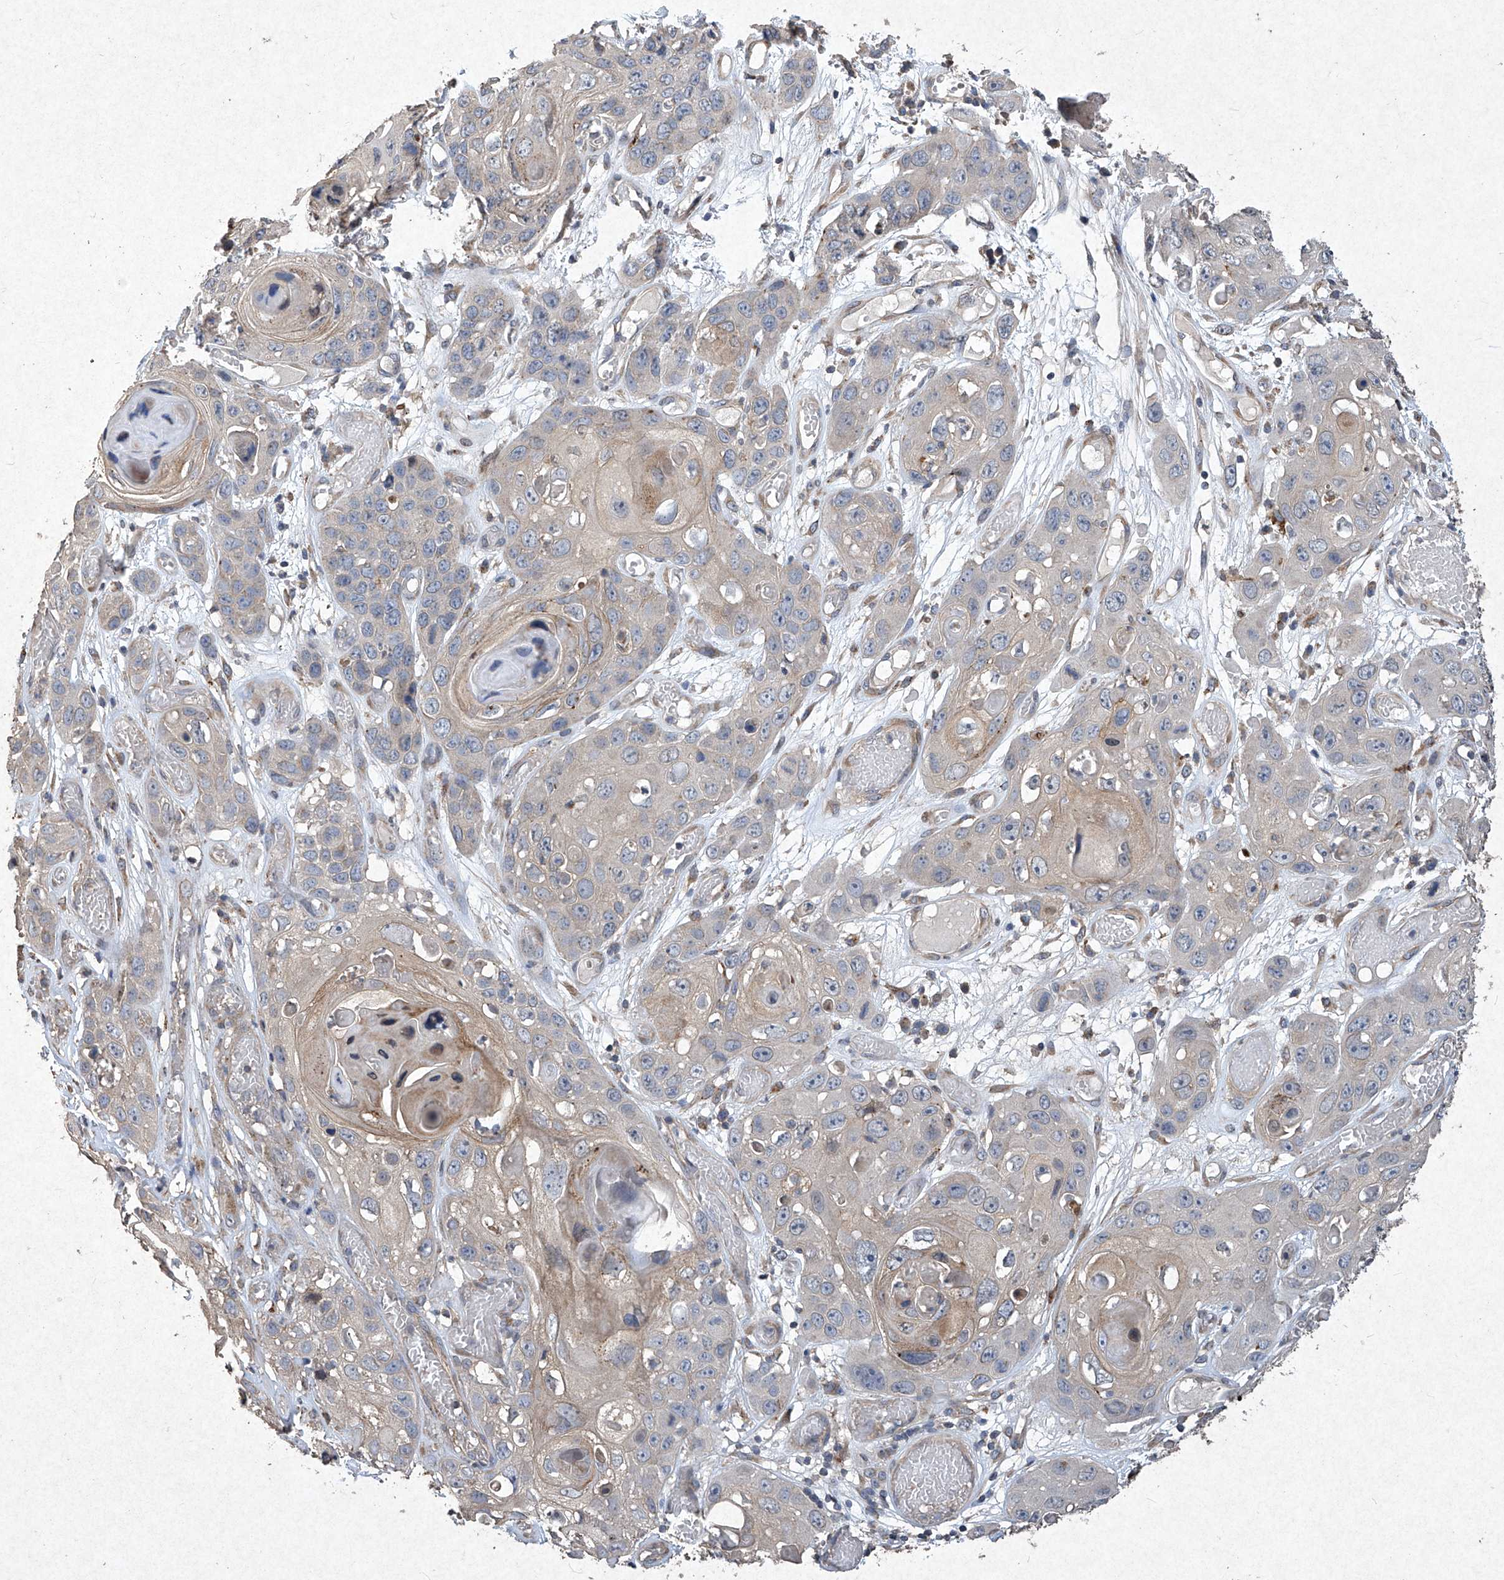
{"staining": {"intensity": "weak", "quantity": "<25%", "location": "cytoplasmic/membranous"}, "tissue": "skin cancer", "cell_type": "Tumor cells", "image_type": "cancer", "snomed": [{"axis": "morphology", "description": "Squamous cell carcinoma, NOS"}, {"axis": "topography", "description": "Skin"}], "caption": "Skin cancer was stained to show a protein in brown. There is no significant expression in tumor cells.", "gene": "MED16", "patient": {"sex": "male", "age": 55}}